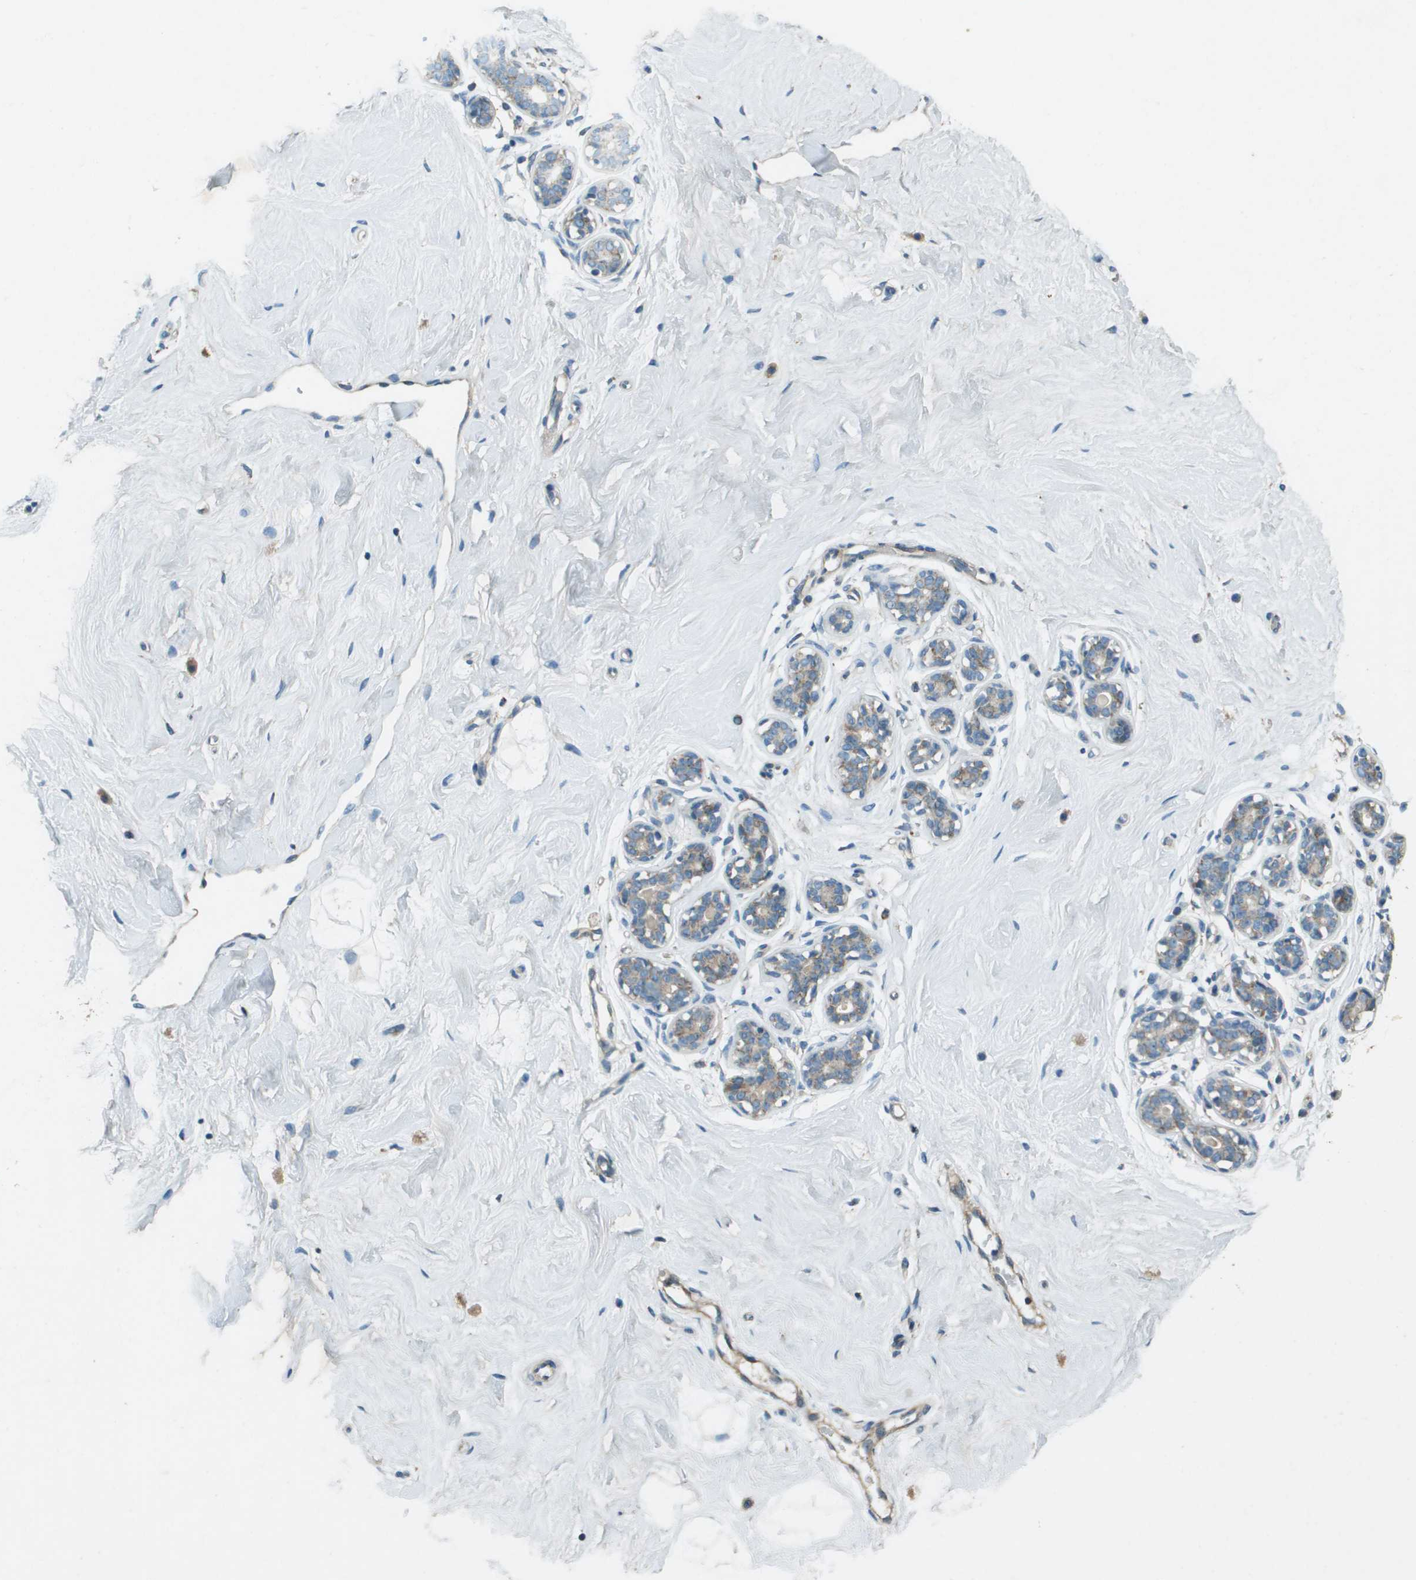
{"staining": {"intensity": "negative", "quantity": "none", "location": "none"}, "tissue": "breast", "cell_type": "Adipocytes", "image_type": "normal", "snomed": [{"axis": "morphology", "description": "Normal tissue, NOS"}, {"axis": "topography", "description": "Breast"}], "caption": "This is an immunohistochemistry histopathology image of benign breast. There is no staining in adipocytes.", "gene": "MIGA1", "patient": {"sex": "female", "age": 23}}